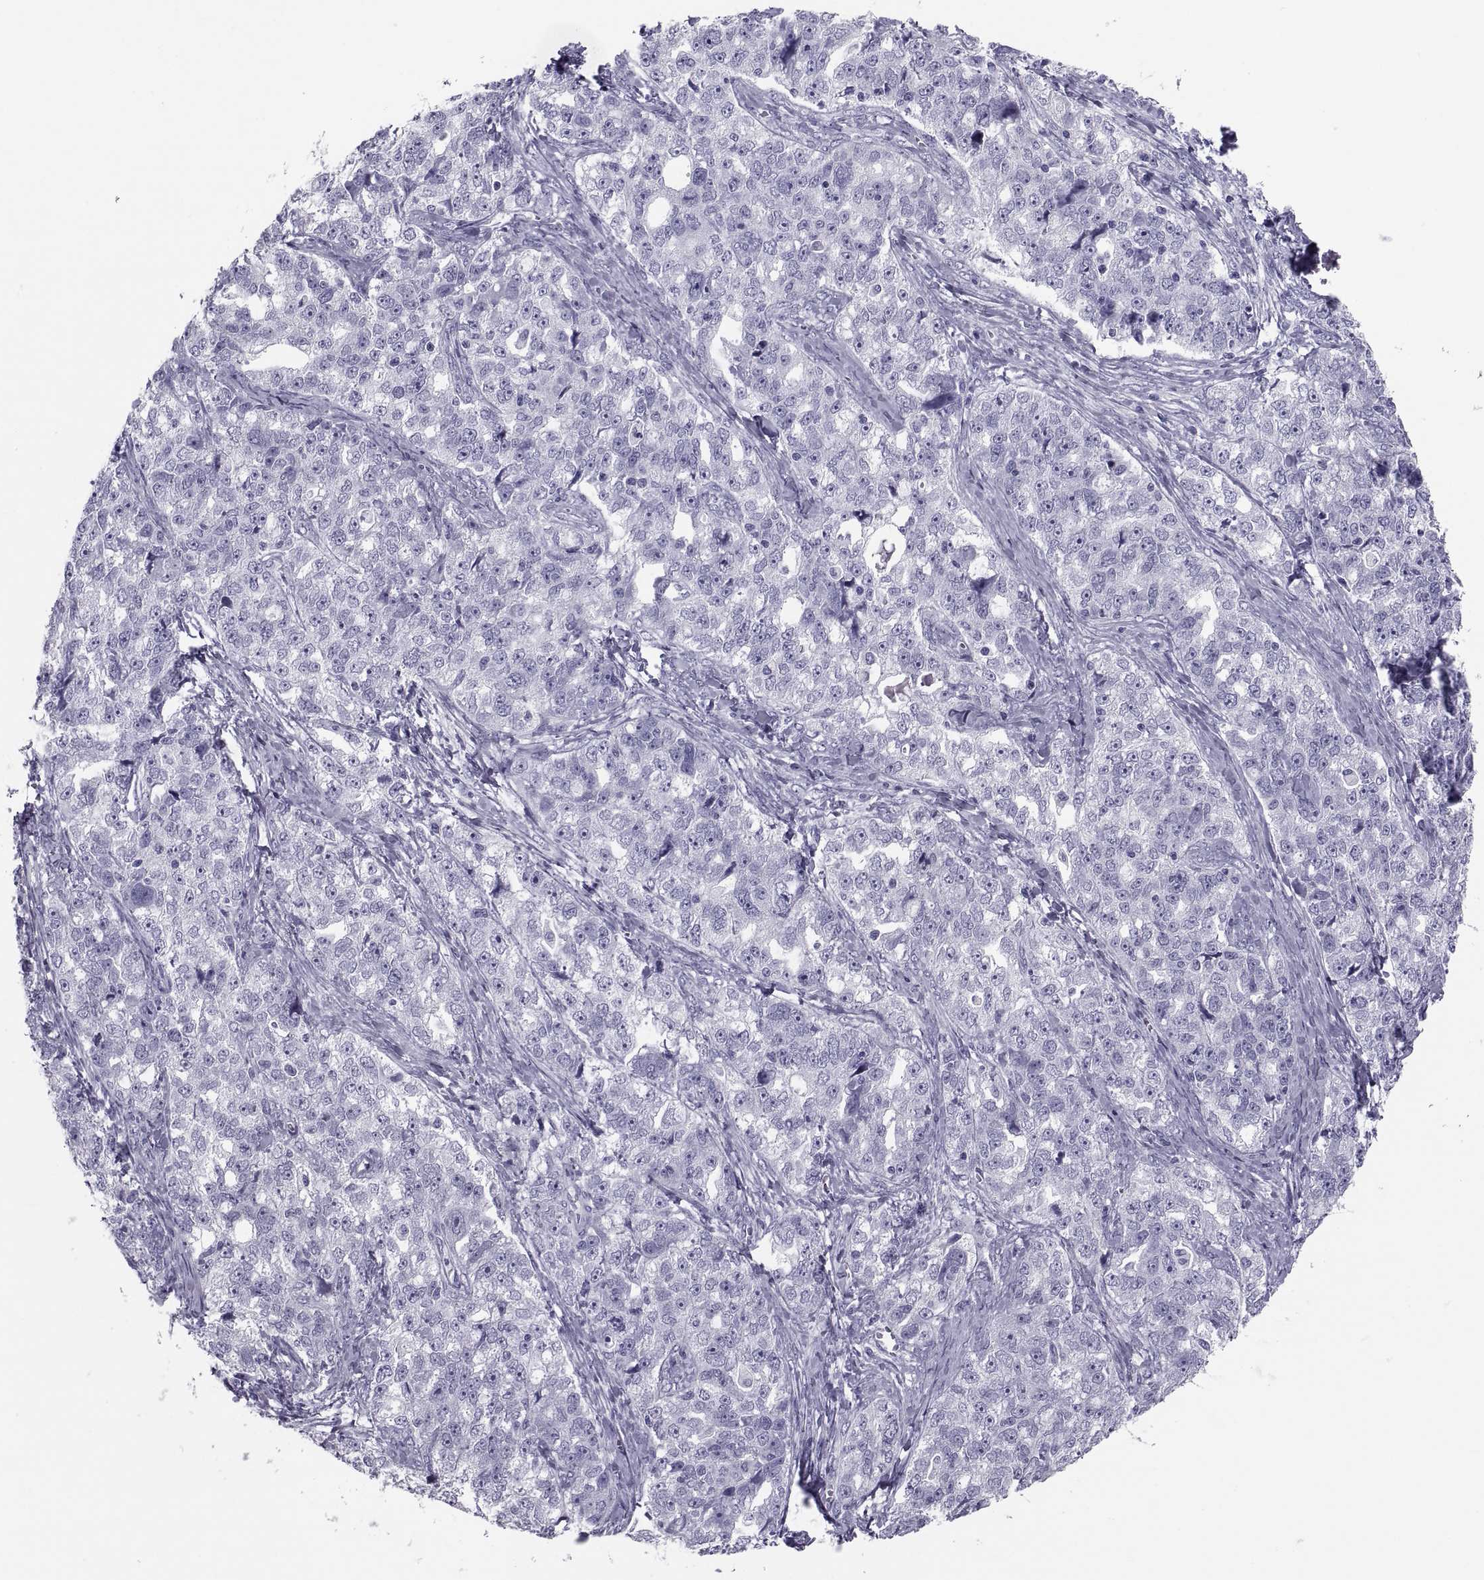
{"staining": {"intensity": "negative", "quantity": "none", "location": "none"}, "tissue": "ovarian cancer", "cell_type": "Tumor cells", "image_type": "cancer", "snomed": [{"axis": "morphology", "description": "Cystadenocarcinoma, serous, NOS"}, {"axis": "topography", "description": "Ovary"}], "caption": "Human ovarian cancer stained for a protein using immunohistochemistry (IHC) demonstrates no staining in tumor cells.", "gene": "CRISP1", "patient": {"sex": "female", "age": 51}}